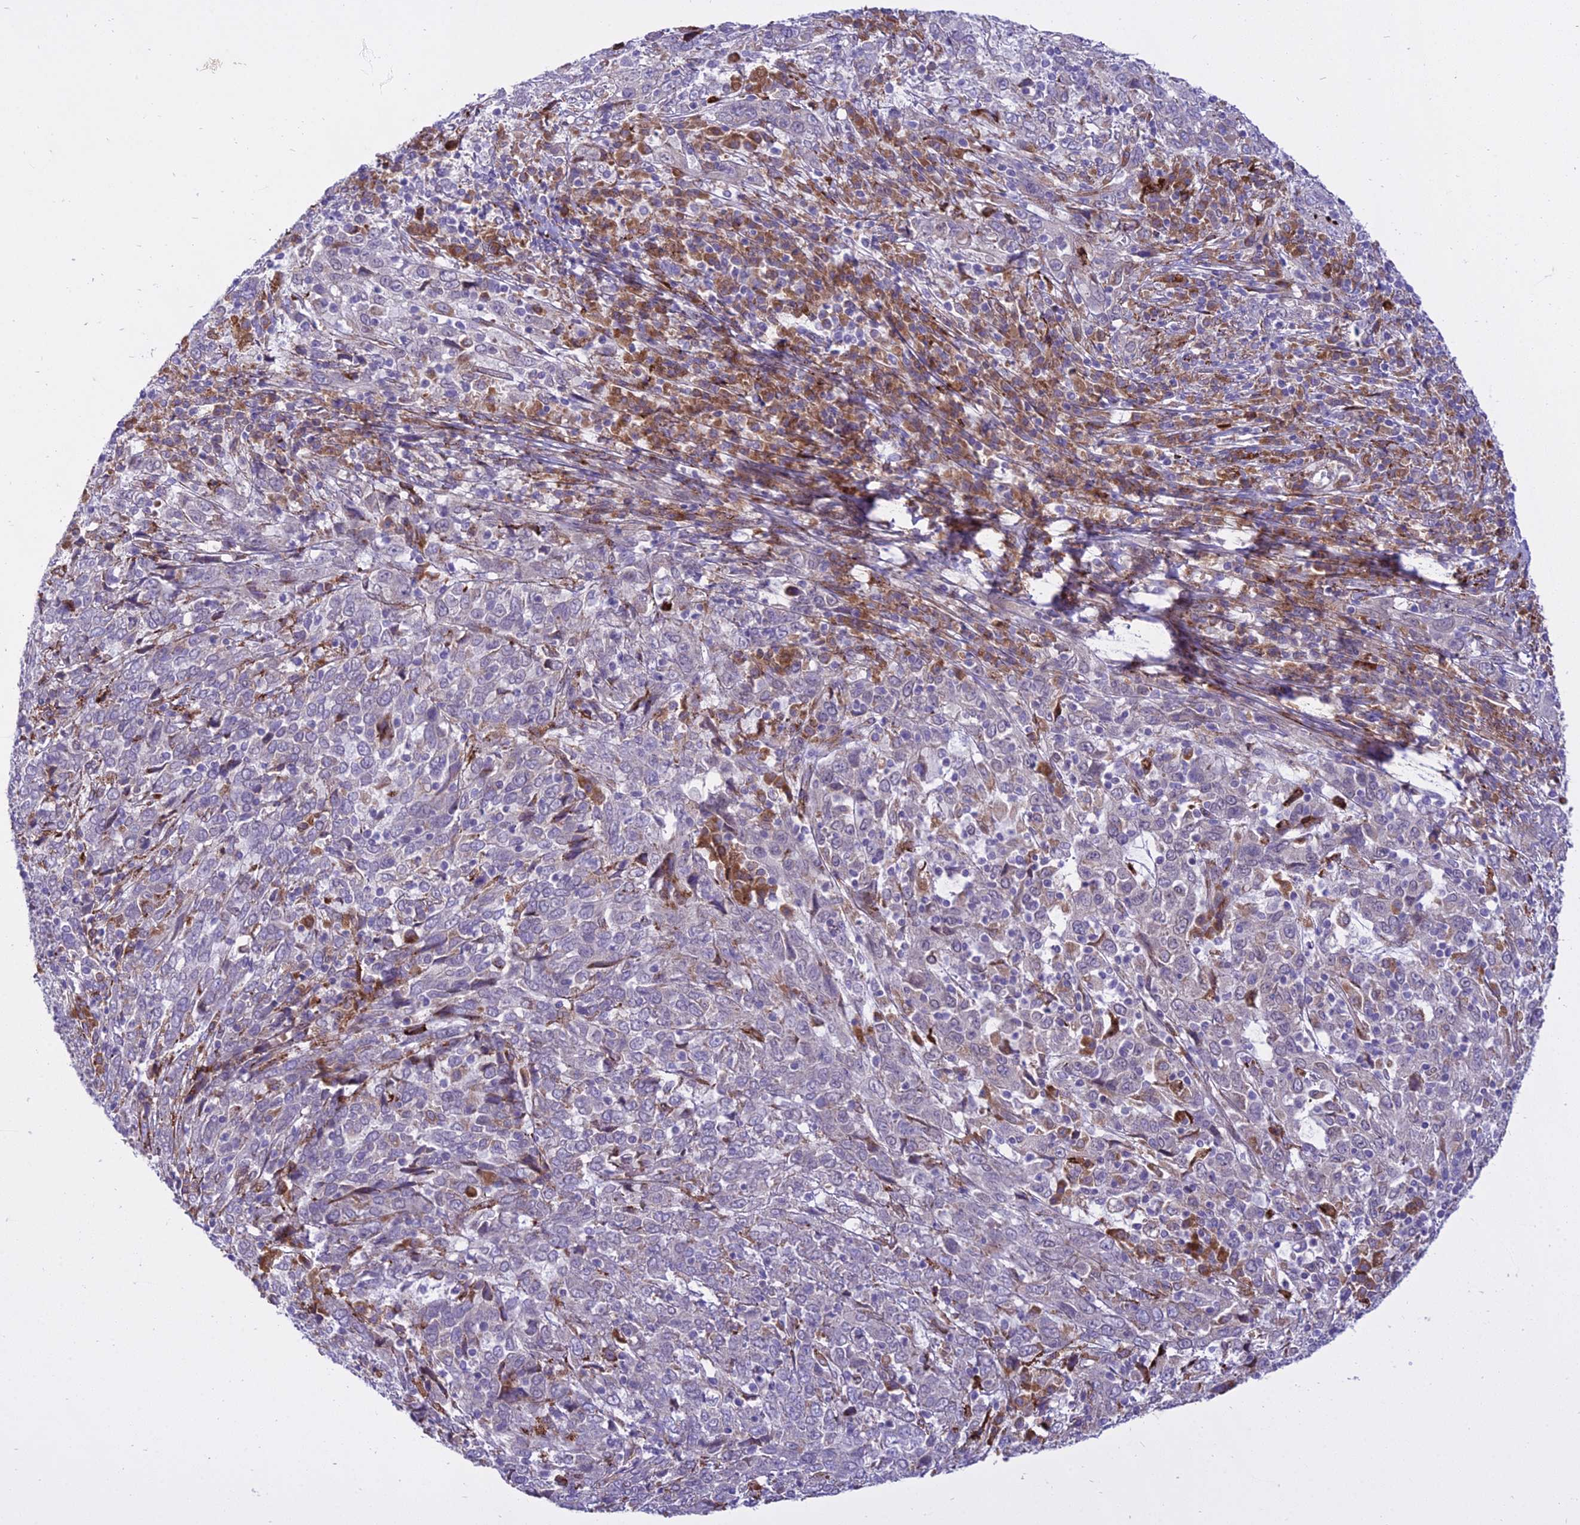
{"staining": {"intensity": "negative", "quantity": "none", "location": "none"}, "tissue": "cervical cancer", "cell_type": "Tumor cells", "image_type": "cancer", "snomed": [{"axis": "morphology", "description": "Squamous cell carcinoma, NOS"}, {"axis": "topography", "description": "Cervix"}], "caption": "A high-resolution photomicrograph shows immunohistochemistry staining of squamous cell carcinoma (cervical), which demonstrates no significant positivity in tumor cells.", "gene": "NEURL2", "patient": {"sex": "female", "age": 46}}